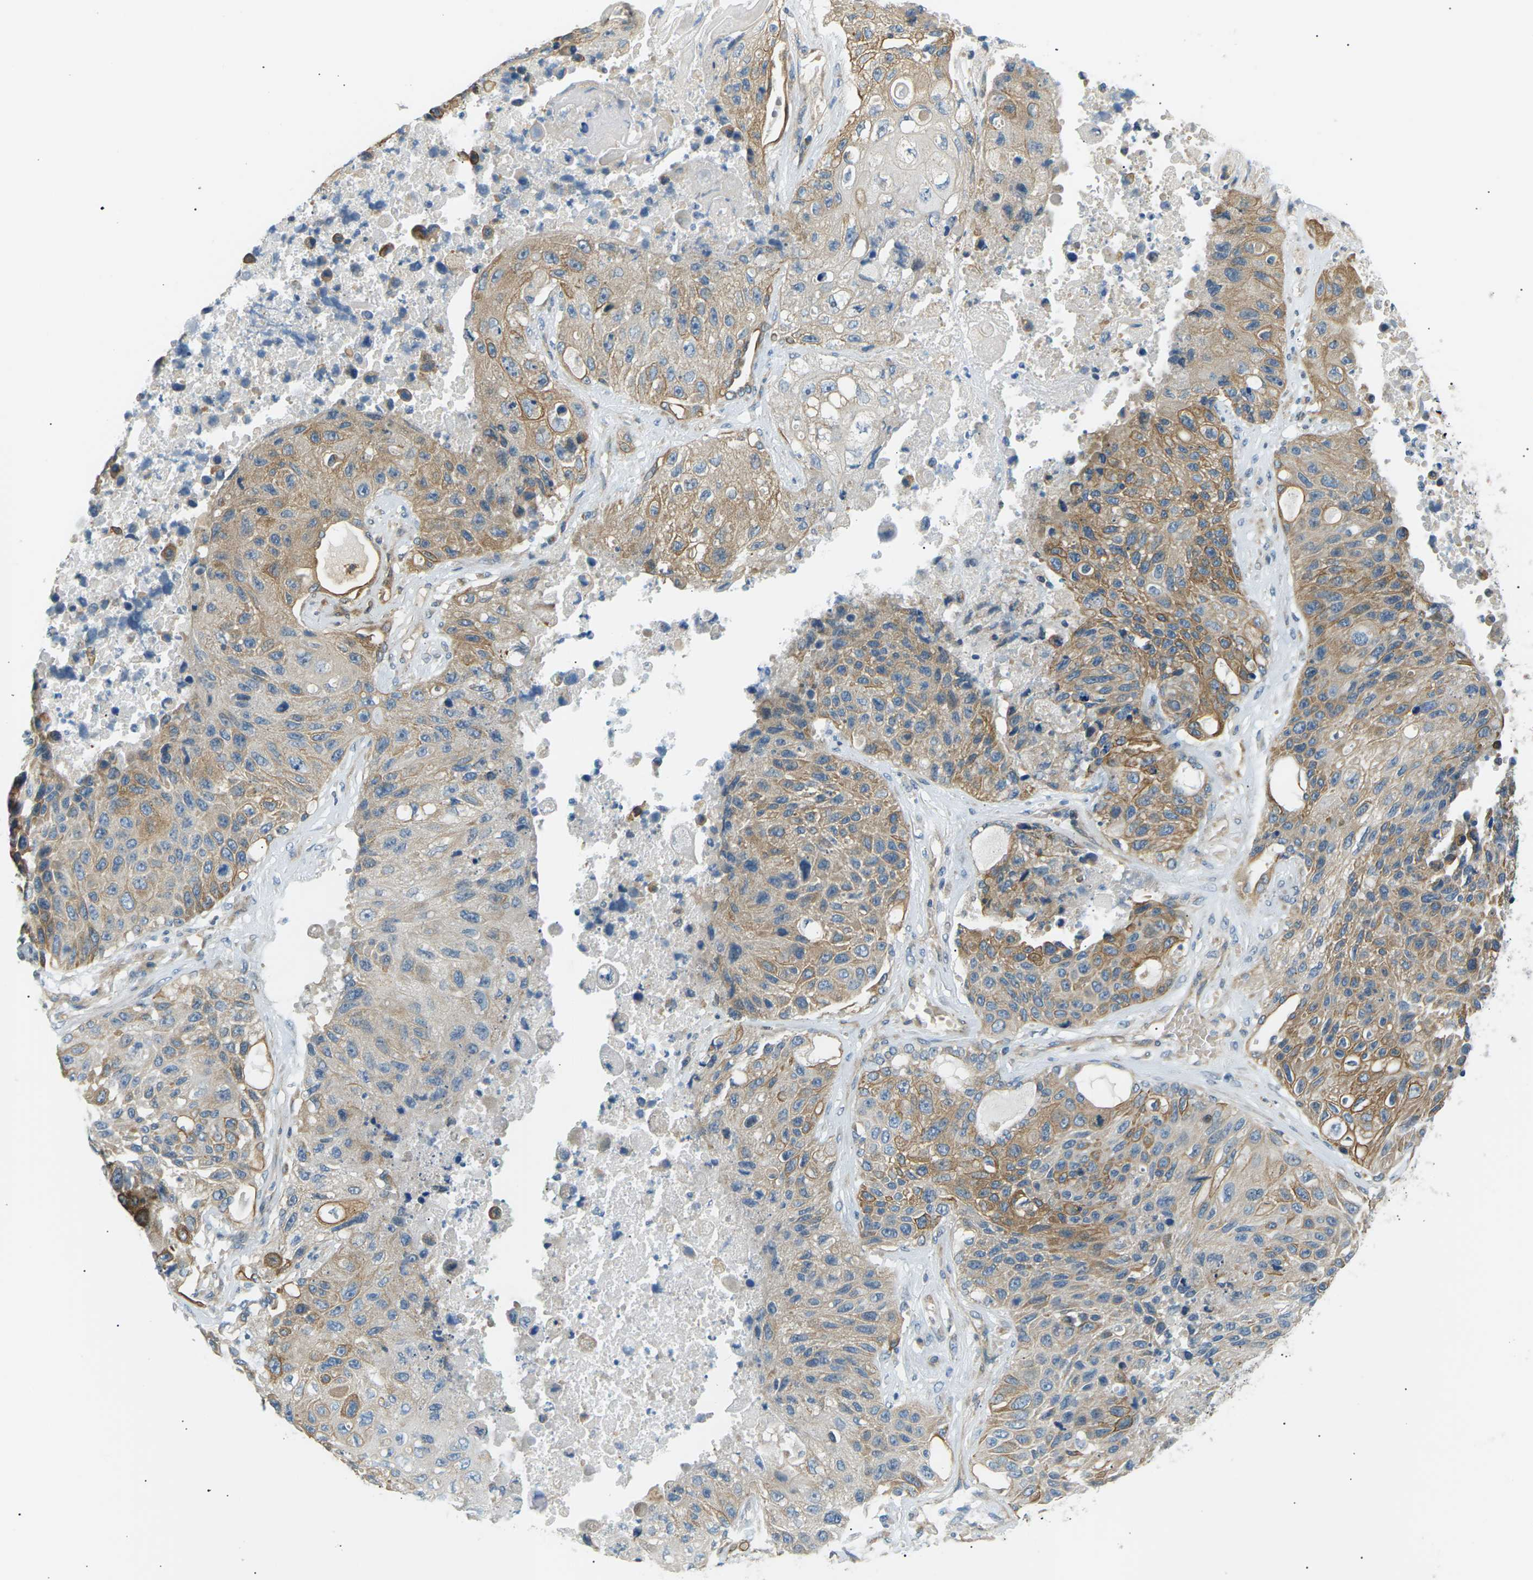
{"staining": {"intensity": "moderate", "quantity": "25%-75%", "location": "cytoplasmic/membranous"}, "tissue": "lung cancer", "cell_type": "Tumor cells", "image_type": "cancer", "snomed": [{"axis": "morphology", "description": "Squamous cell carcinoma, NOS"}, {"axis": "topography", "description": "Lung"}], "caption": "A histopathology image of lung squamous cell carcinoma stained for a protein demonstrates moderate cytoplasmic/membranous brown staining in tumor cells. Nuclei are stained in blue.", "gene": "TBC1D8", "patient": {"sex": "male", "age": 61}}